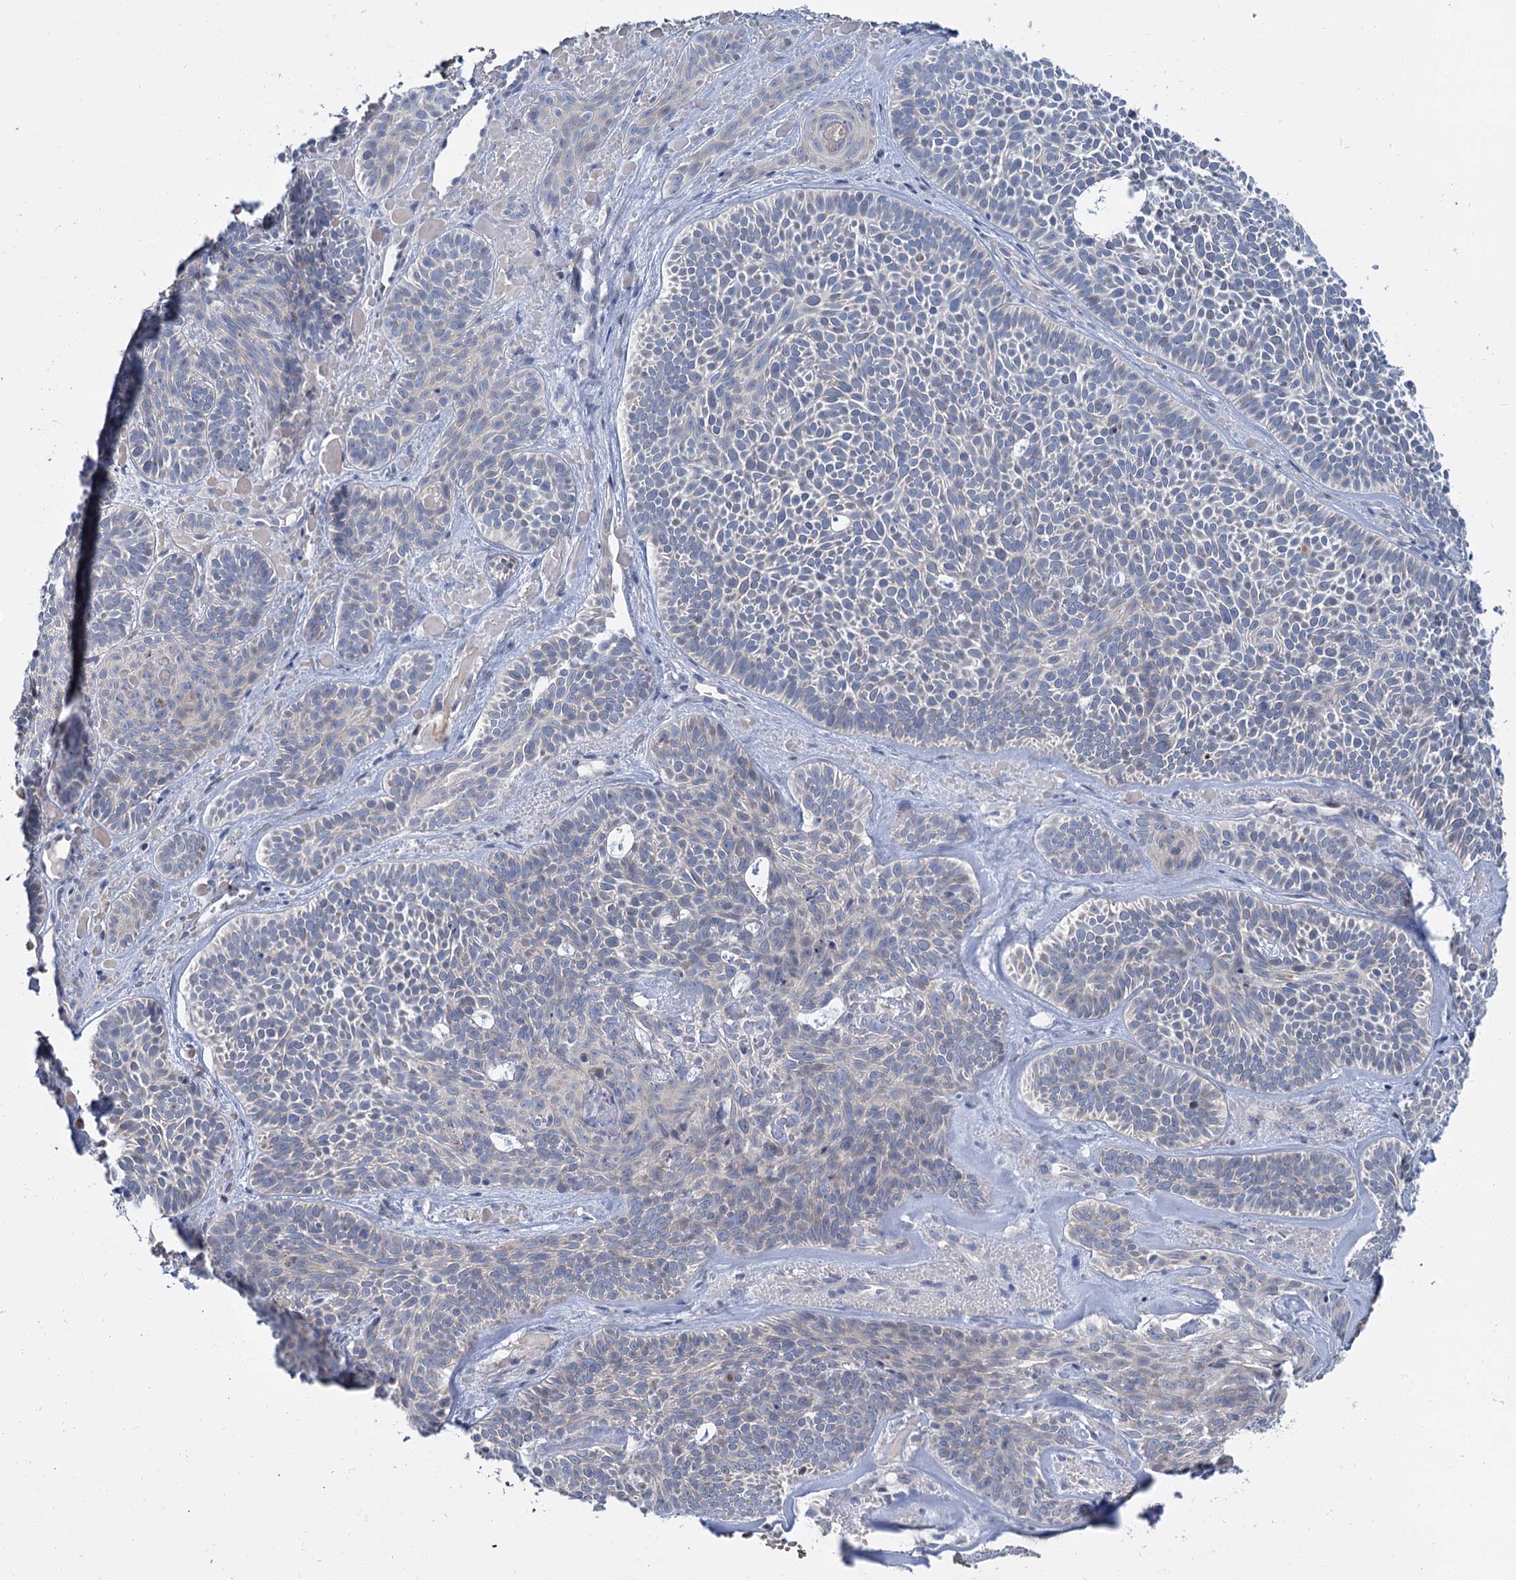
{"staining": {"intensity": "negative", "quantity": "none", "location": "none"}, "tissue": "skin cancer", "cell_type": "Tumor cells", "image_type": "cancer", "snomed": [{"axis": "morphology", "description": "Basal cell carcinoma"}, {"axis": "topography", "description": "Skin"}], "caption": "Micrograph shows no protein positivity in tumor cells of basal cell carcinoma (skin) tissue.", "gene": "ACRBP", "patient": {"sex": "male", "age": 85}}